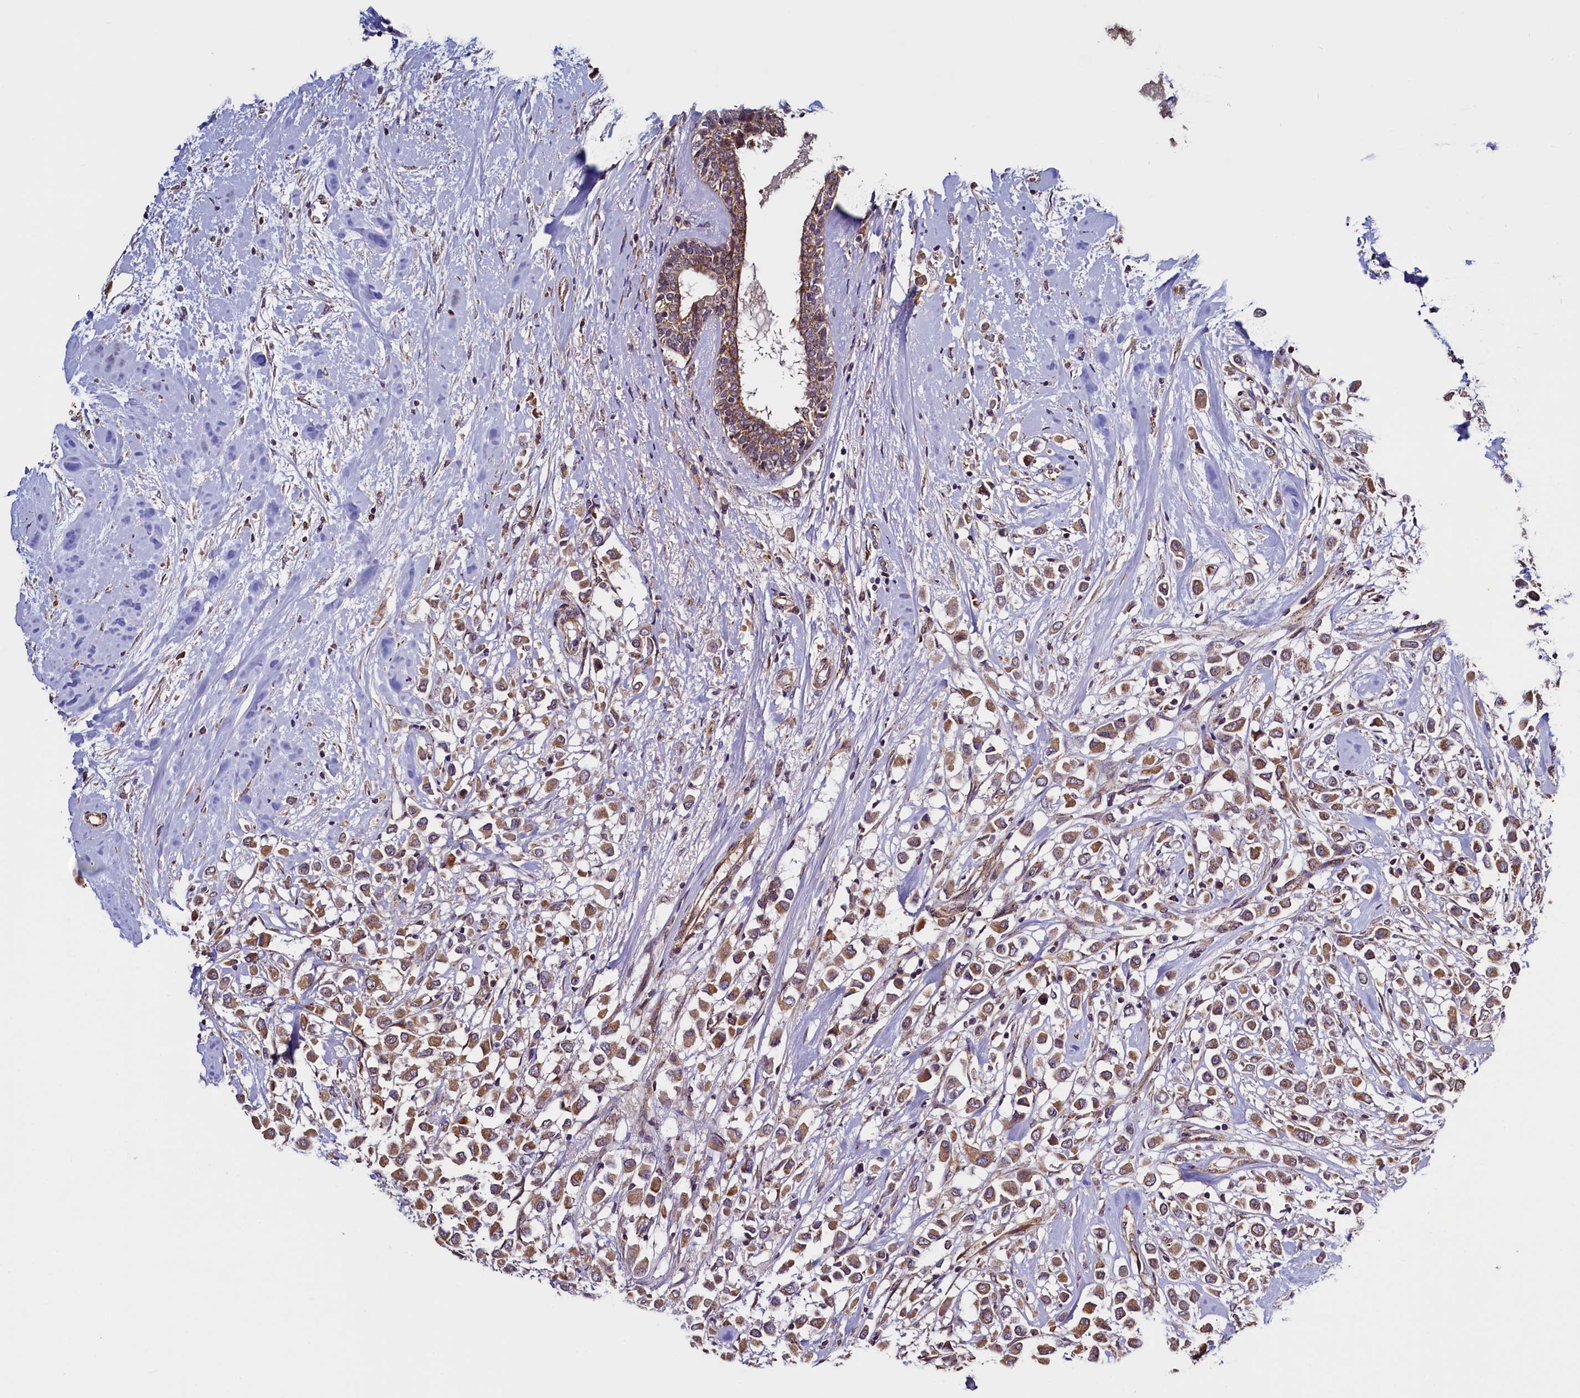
{"staining": {"intensity": "moderate", "quantity": ">75%", "location": "cytoplasmic/membranous"}, "tissue": "breast cancer", "cell_type": "Tumor cells", "image_type": "cancer", "snomed": [{"axis": "morphology", "description": "Duct carcinoma"}, {"axis": "topography", "description": "Breast"}], "caption": "Protein expression by immunohistochemistry displays moderate cytoplasmic/membranous positivity in approximately >75% of tumor cells in breast cancer (infiltrating ductal carcinoma).", "gene": "RBFA", "patient": {"sex": "female", "age": 87}}